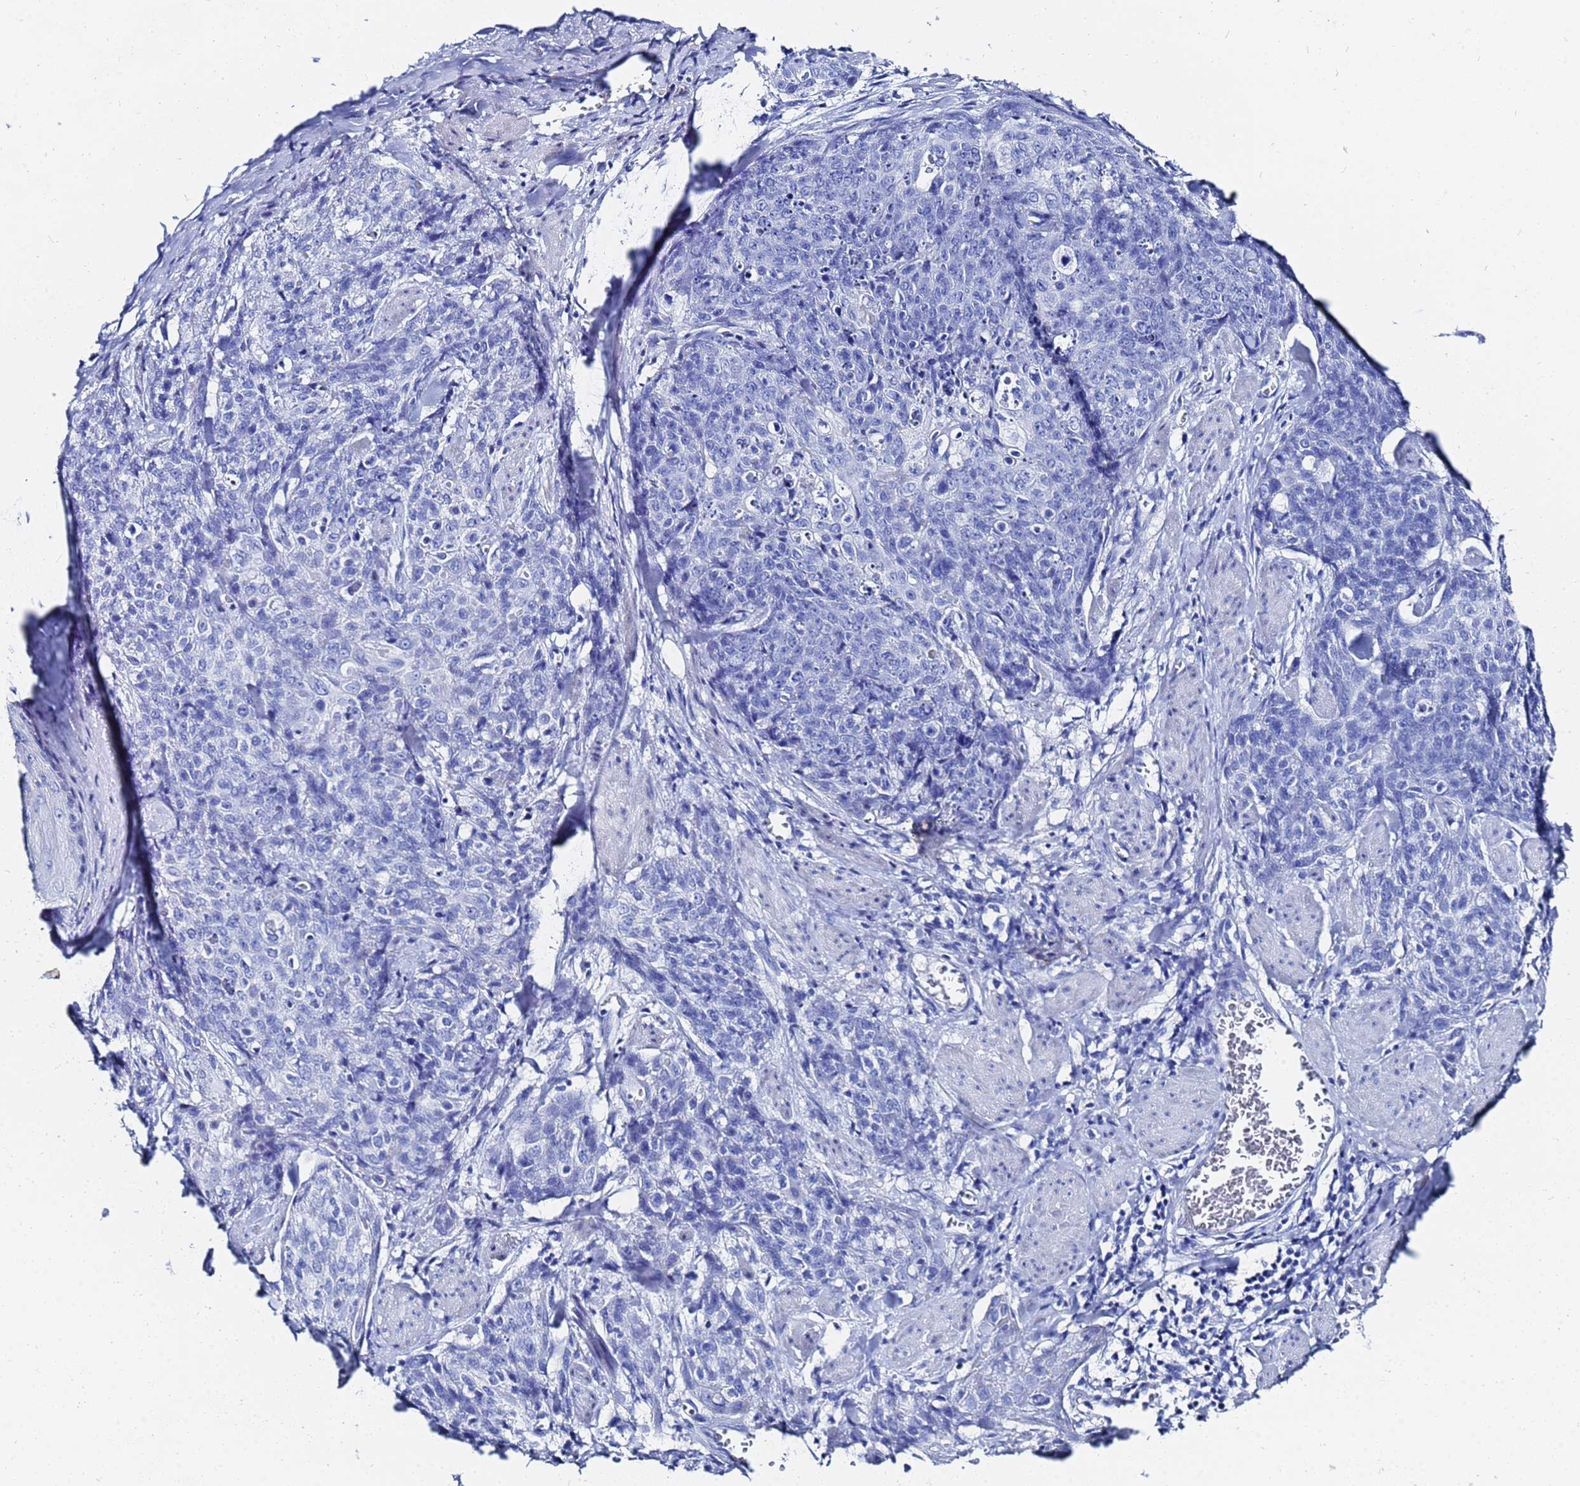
{"staining": {"intensity": "negative", "quantity": "none", "location": "none"}, "tissue": "skin cancer", "cell_type": "Tumor cells", "image_type": "cancer", "snomed": [{"axis": "morphology", "description": "Squamous cell carcinoma, NOS"}, {"axis": "topography", "description": "Skin"}, {"axis": "topography", "description": "Vulva"}], "caption": "A micrograph of human squamous cell carcinoma (skin) is negative for staining in tumor cells.", "gene": "GGT1", "patient": {"sex": "female", "age": 85}}